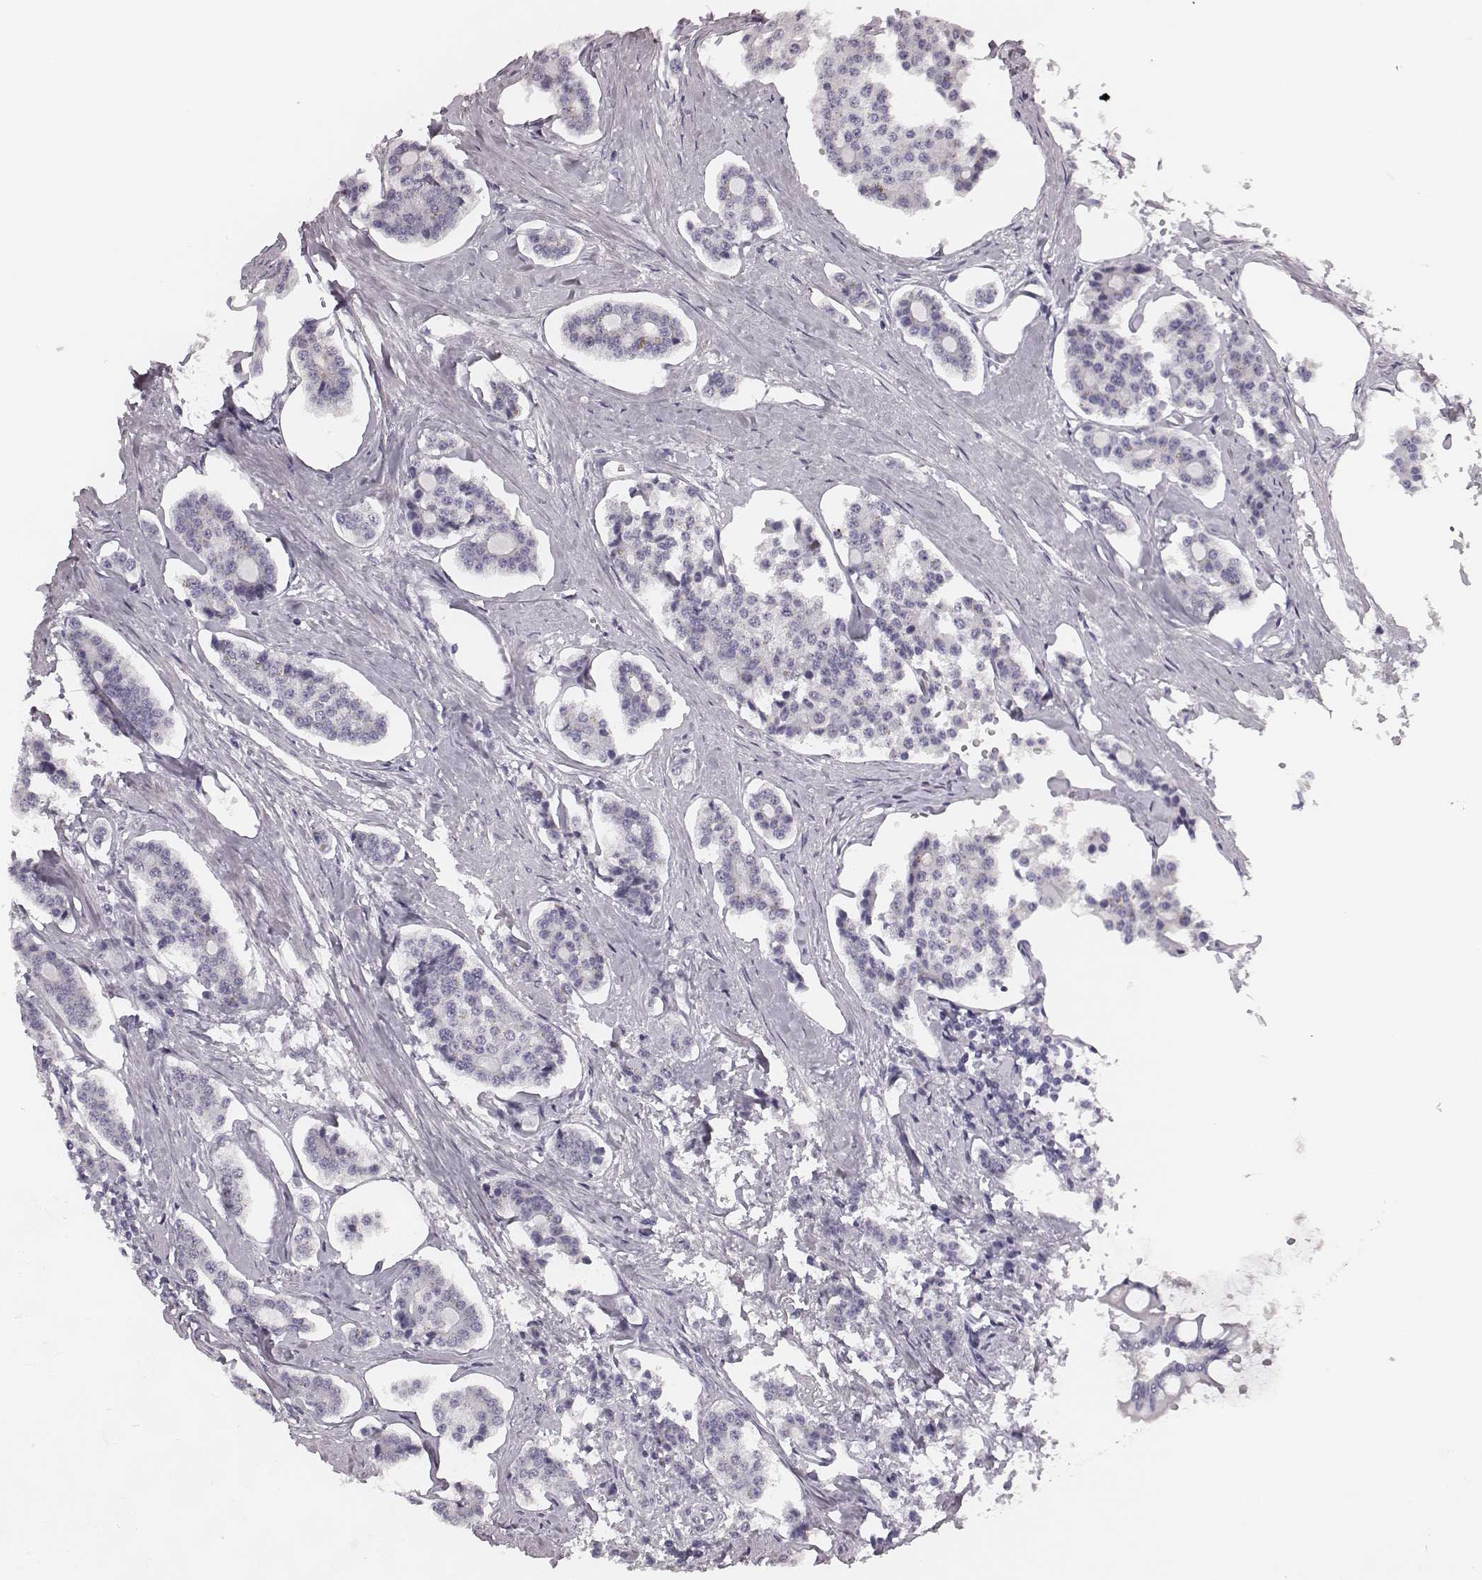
{"staining": {"intensity": "negative", "quantity": "none", "location": "none"}, "tissue": "carcinoid", "cell_type": "Tumor cells", "image_type": "cancer", "snomed": [{"axis": "morphology", "description": "Carcinoid, malignant, NOS"}, {"axis": "topography", "description": "Small intestine"}], "caption": "A high-resolution photomicrograph shows IHC staining of malignant carcinoid, which displays no significant positivity in tumor cells. The staining was performed using DAB to visualize the protein expression in brown, while the nuclei were stained in blue with hematoxylin (Magnification: 20x).", "gene": "CSH1", "patient": {"sex": "female", "age": 65}}